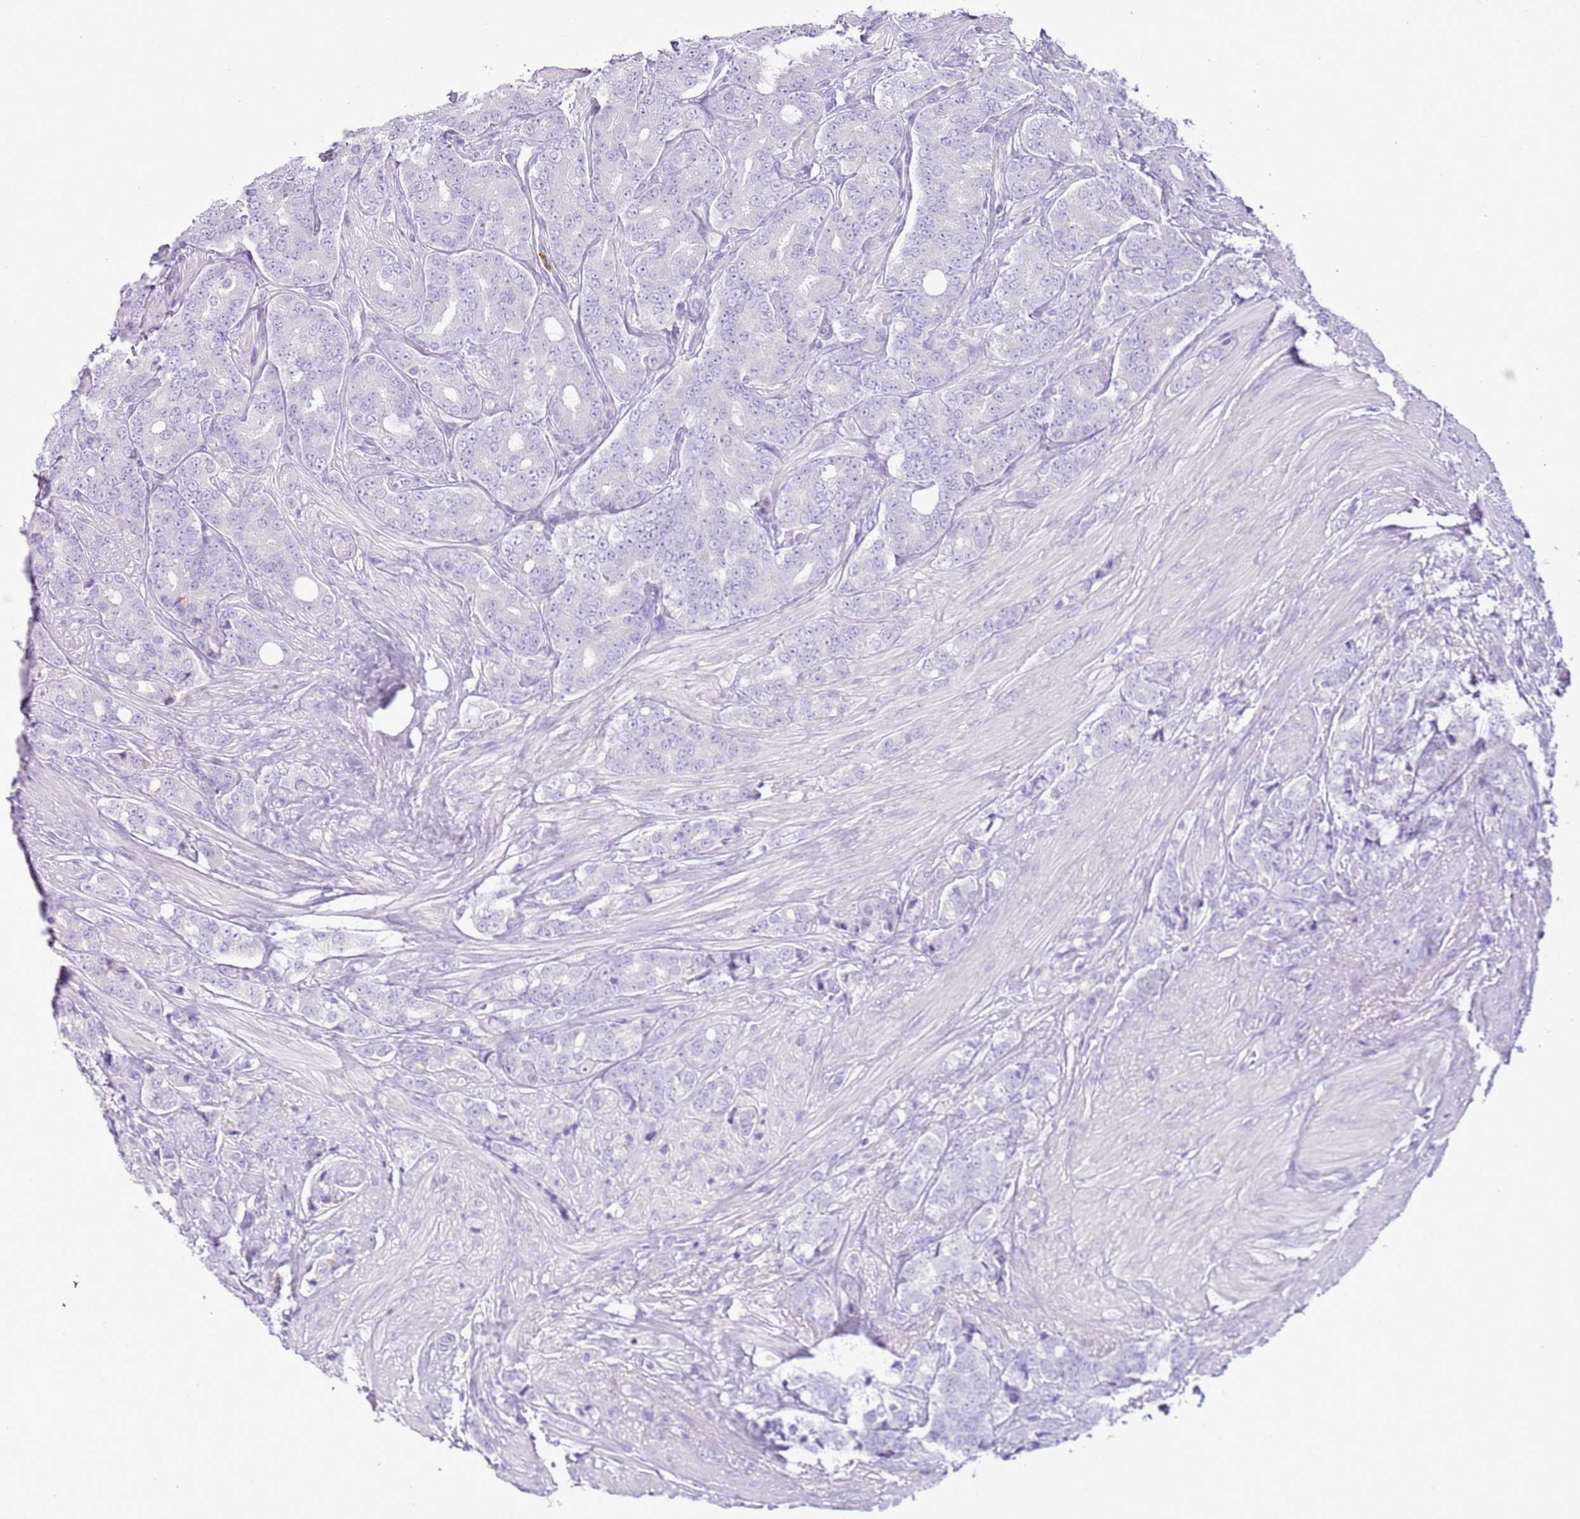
{"staining": {"intensity": "negative", "quantity": "none", "location": "none"}, "tissue": "prostate cancer", "cell_type": "Tumor cells", "image_type": "cancer", "snomed": [{"axis": "morphology", "description": "Adenocarcinoma, High grade"}, {"axis": "topography", "description": "Prostate"}], "caption": "This is an IHC photomicrograph of human prostate cancer. There is no positivity in tumor cells.", "gene": "CD177", "patient": {"sex": "male", "age": 62}}